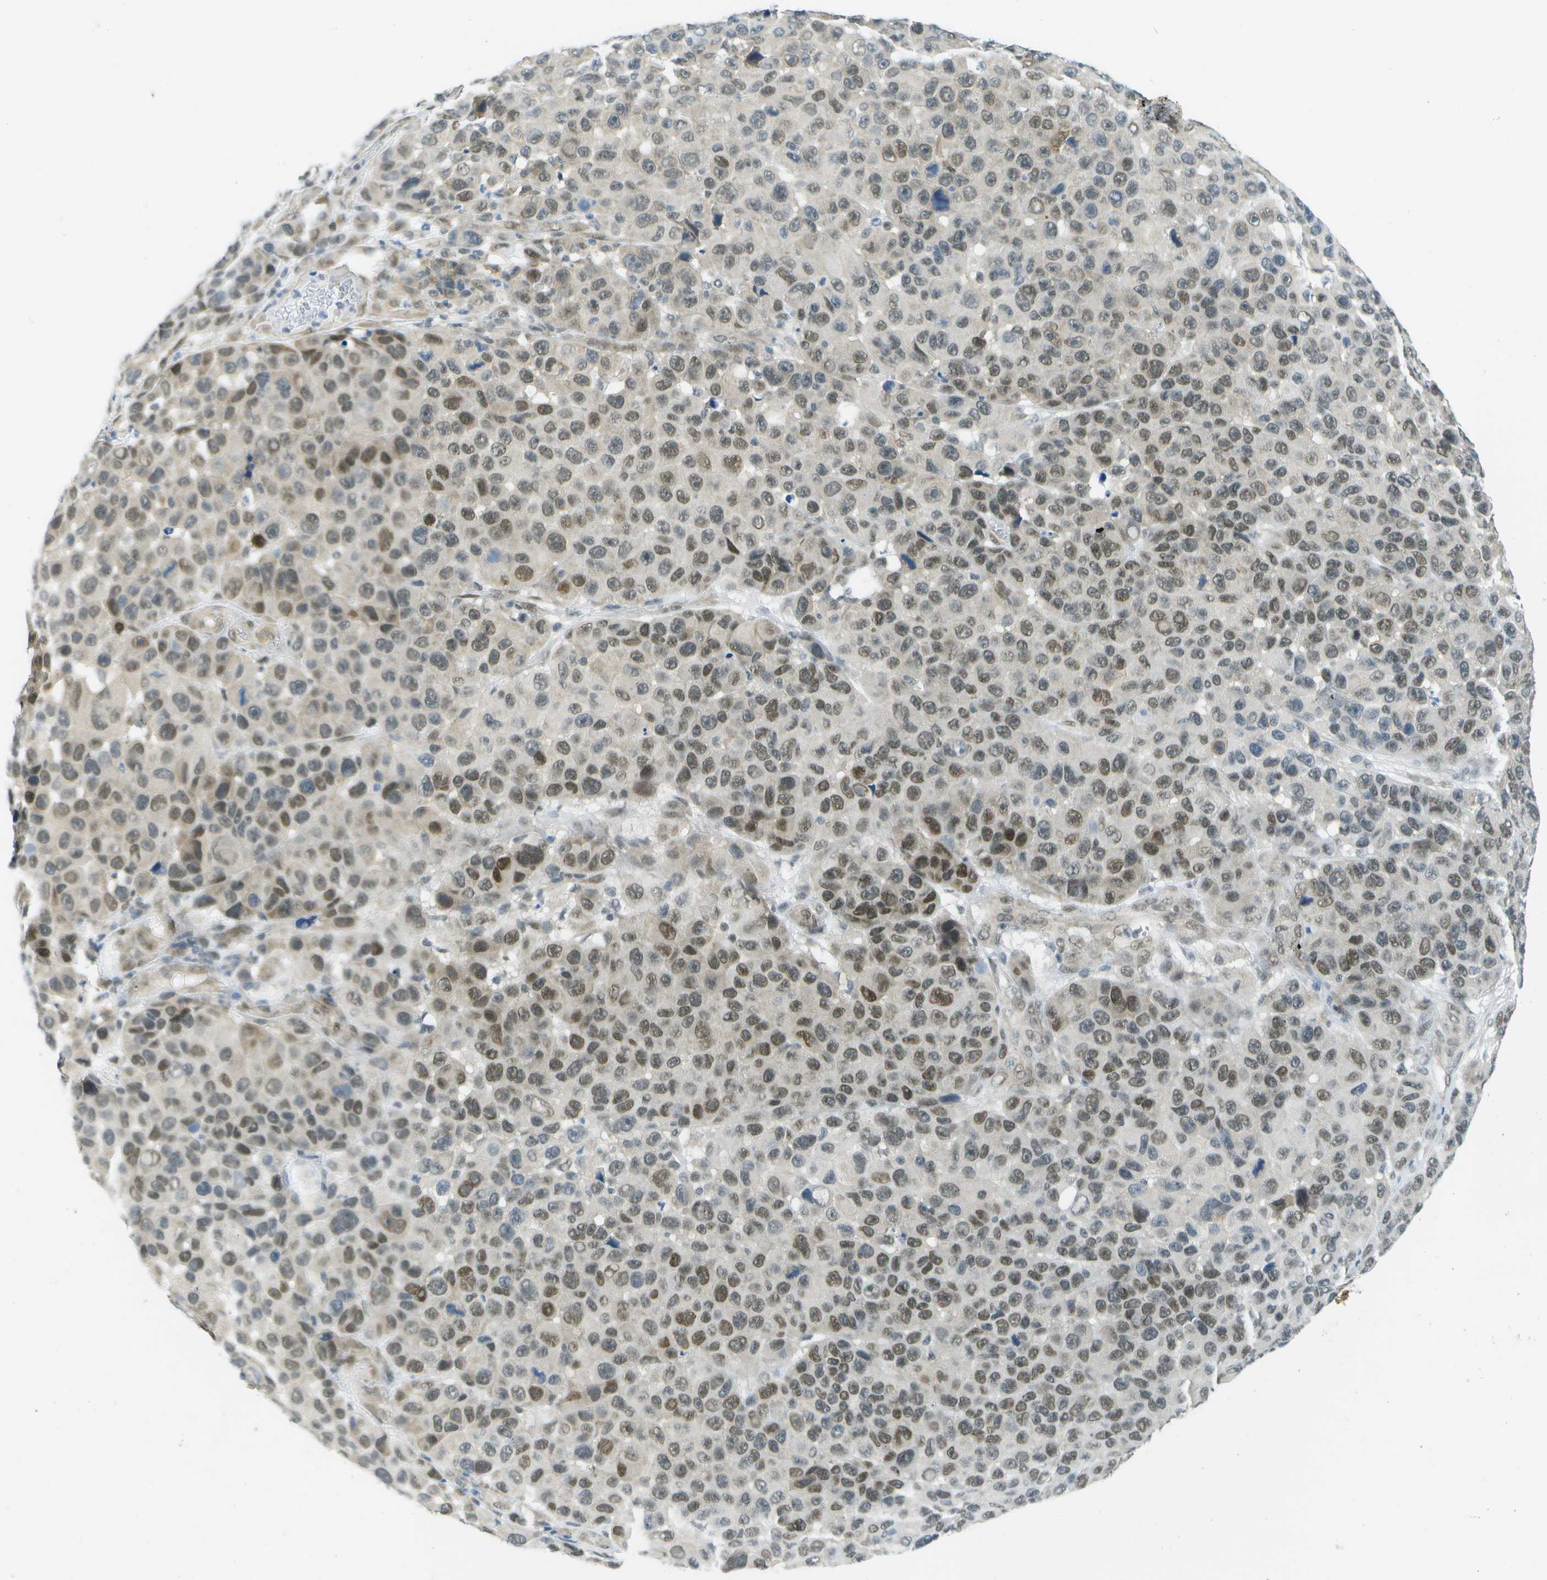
{"staining": {"intensity": "moderate", "quantity": ">75%", "location": "nuclear"}, "tissue": "melanoma", "cell_type": "Tumor cells", "image_type": "cancer", "snomed": [{"axis": "morphology", "description": "Malignant melanoma, NOS"}, {"axis": "topography", "description": "Skin"}], "caption": "Immunohistochemistry (DAB) staining of human melanoma reveals moderate nuclear protein expression in about >75% of tumor cells.", "gene": "ARID1B", "patient": {"sex": "male", "age": 53}}